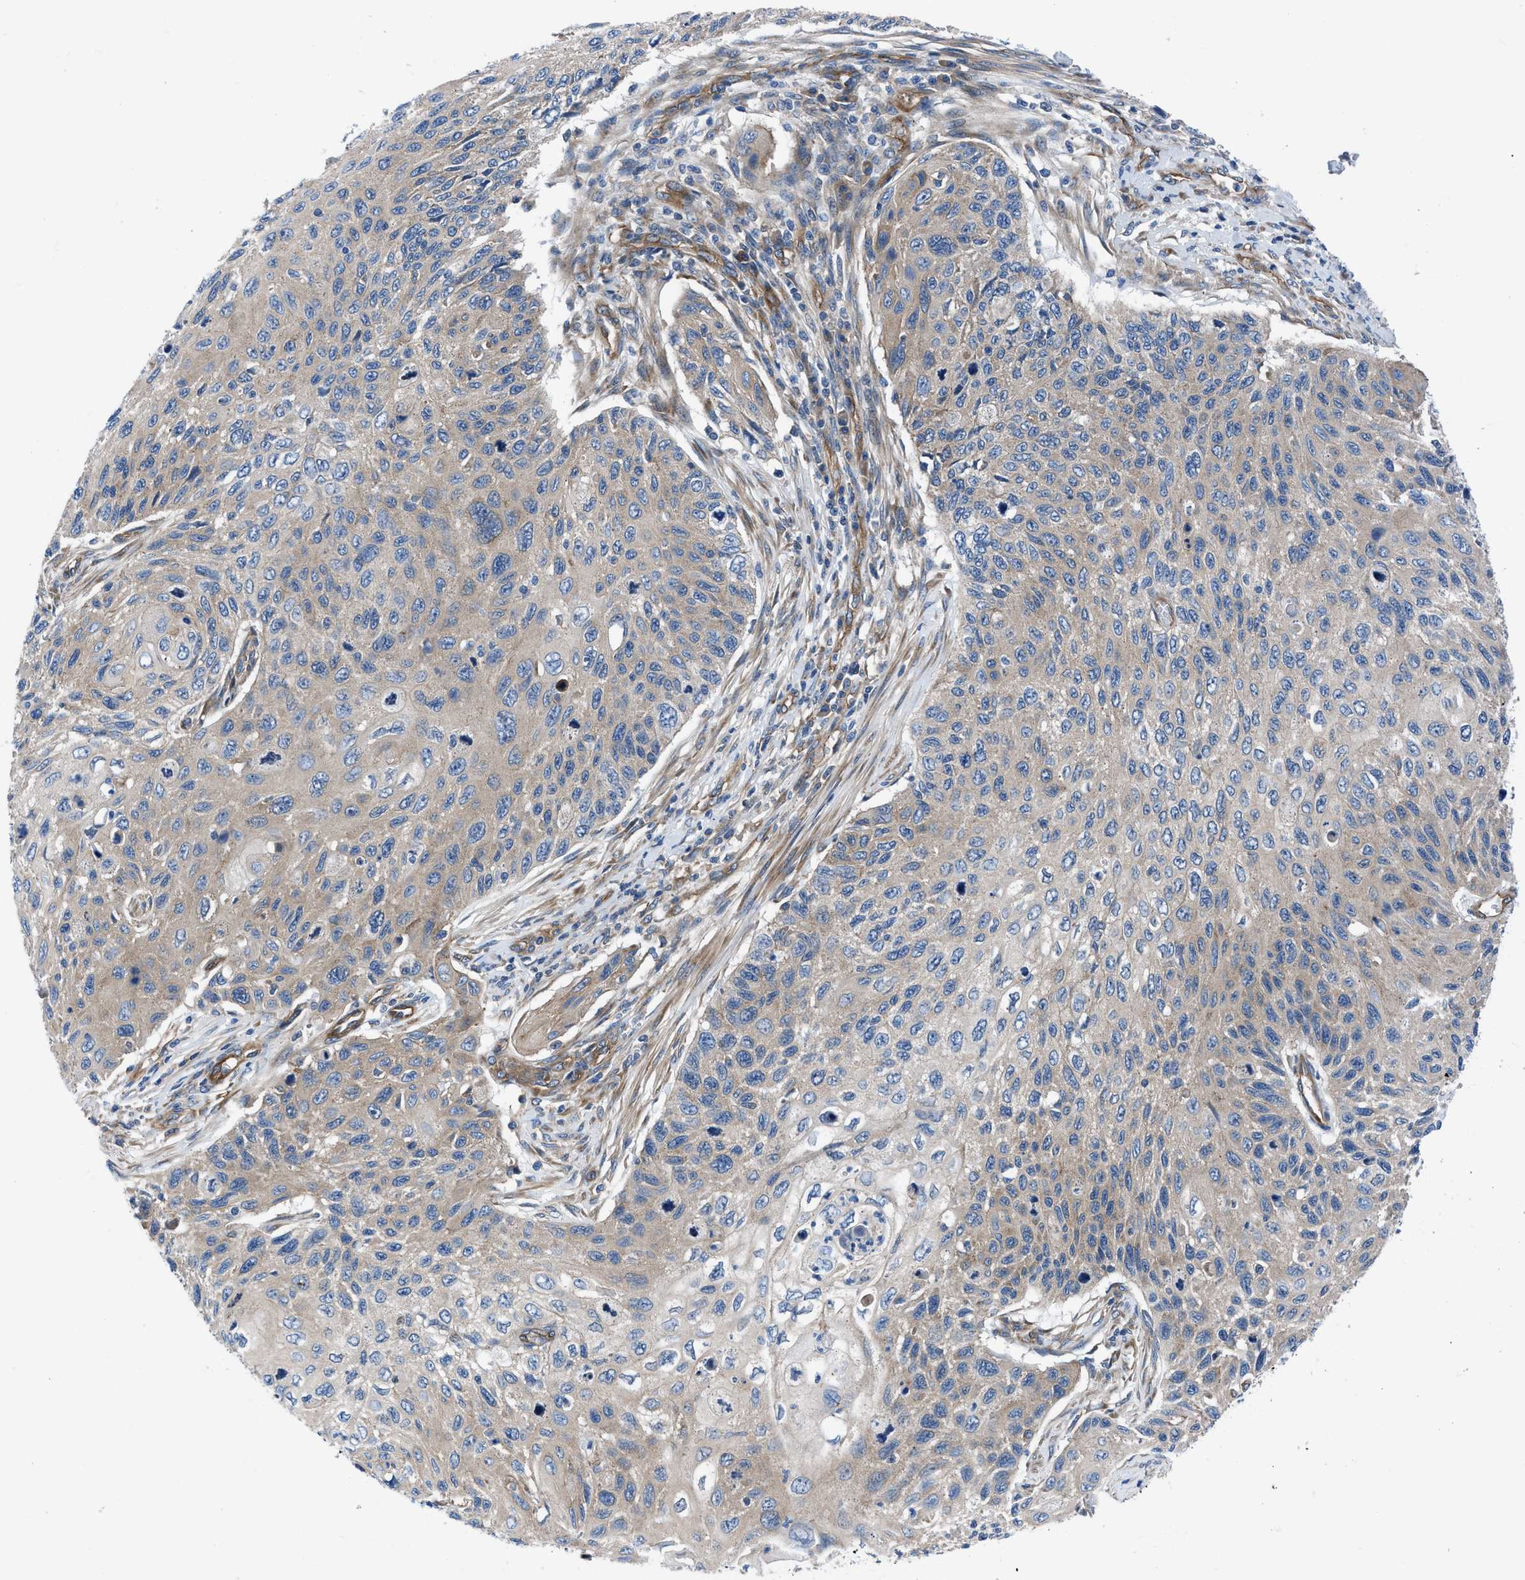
{"staining": {"intensity": "weak", "quantity": ">75%", "location": "cytoplasmic/membranous"}, "tissue": "cervical cancer", "cell_type": "Tumor cells", "image_type": "cancer", "snomed": [{"axis": "morphology", "description": "Squamous cell carcinoma, NOS"}, {"axis": "topography", "description": "Cervix"}], "caption": "An IHC photomicrograph of neoplastic tissue is shown. Protein staining in brown labels weak cytoplasmic/membranous positivity in squamous cell carcinoma (cervical) within tumor cells.", "gene": "TRIP4", "patient": {"sex": "female", "age": 70}}